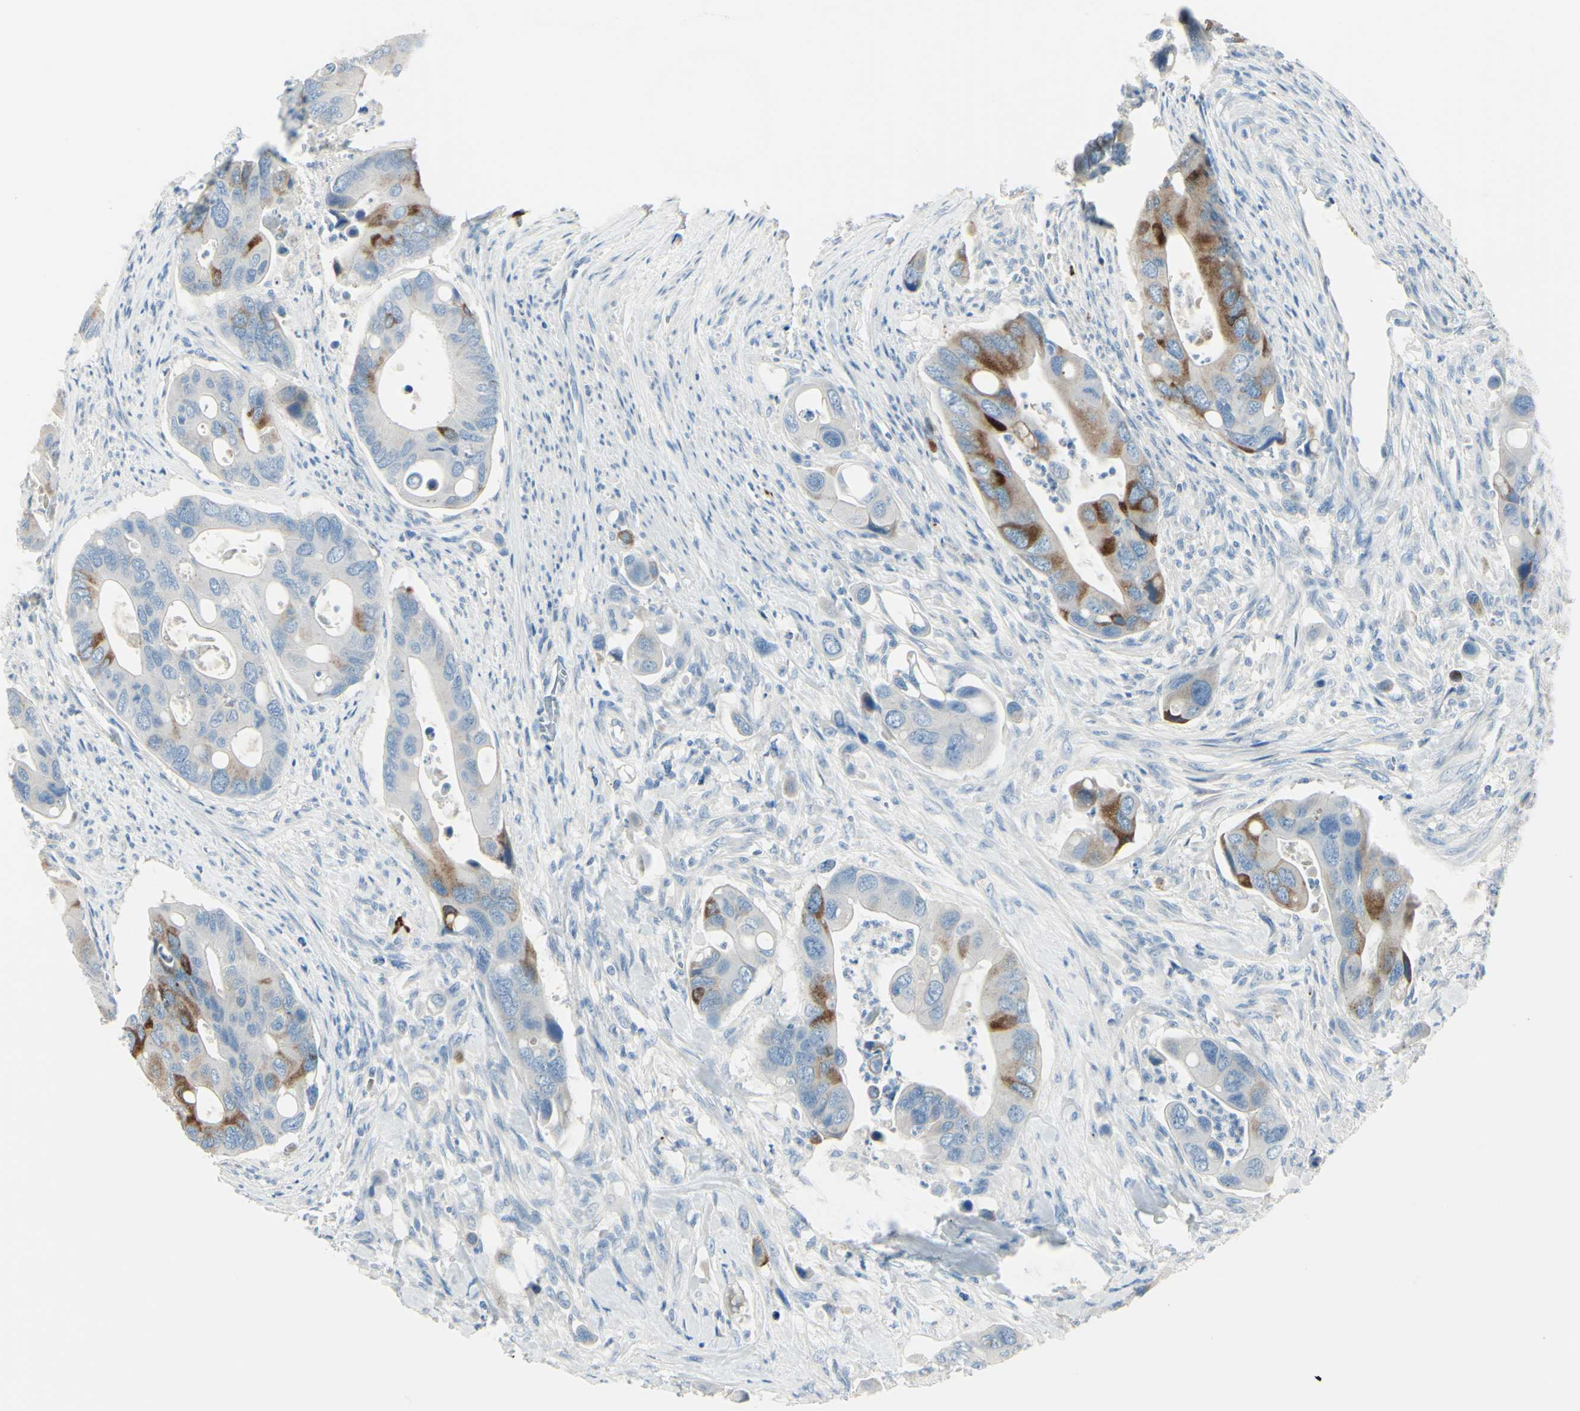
{"staining": {"intensity": "strong", "quantity": "<25%", "location": "cytoplasmic/membranous"}, "tissue": "colorectal cancer", "cell_type": "Tumor cells", "image_type": "cancer", "snomed": [{"axis": "morphology", "description": "Adenocarcinoma, NOS"}, {"axis": "topography", "description": "Rectum"}], "caption": "Colorectal cancer (adenocarcinoma) stained with DAB IHC demonstrates medium levels of strong cytoplasmic/membranous staining in approximately <25% of tumor cells. The staining is performed using DAB brown chromogen to label protein expression. The nuclei are counter-stained blue using hematoxylin.", "gene": "DLG4", "patient": {"sex": "female", "age": 57}}